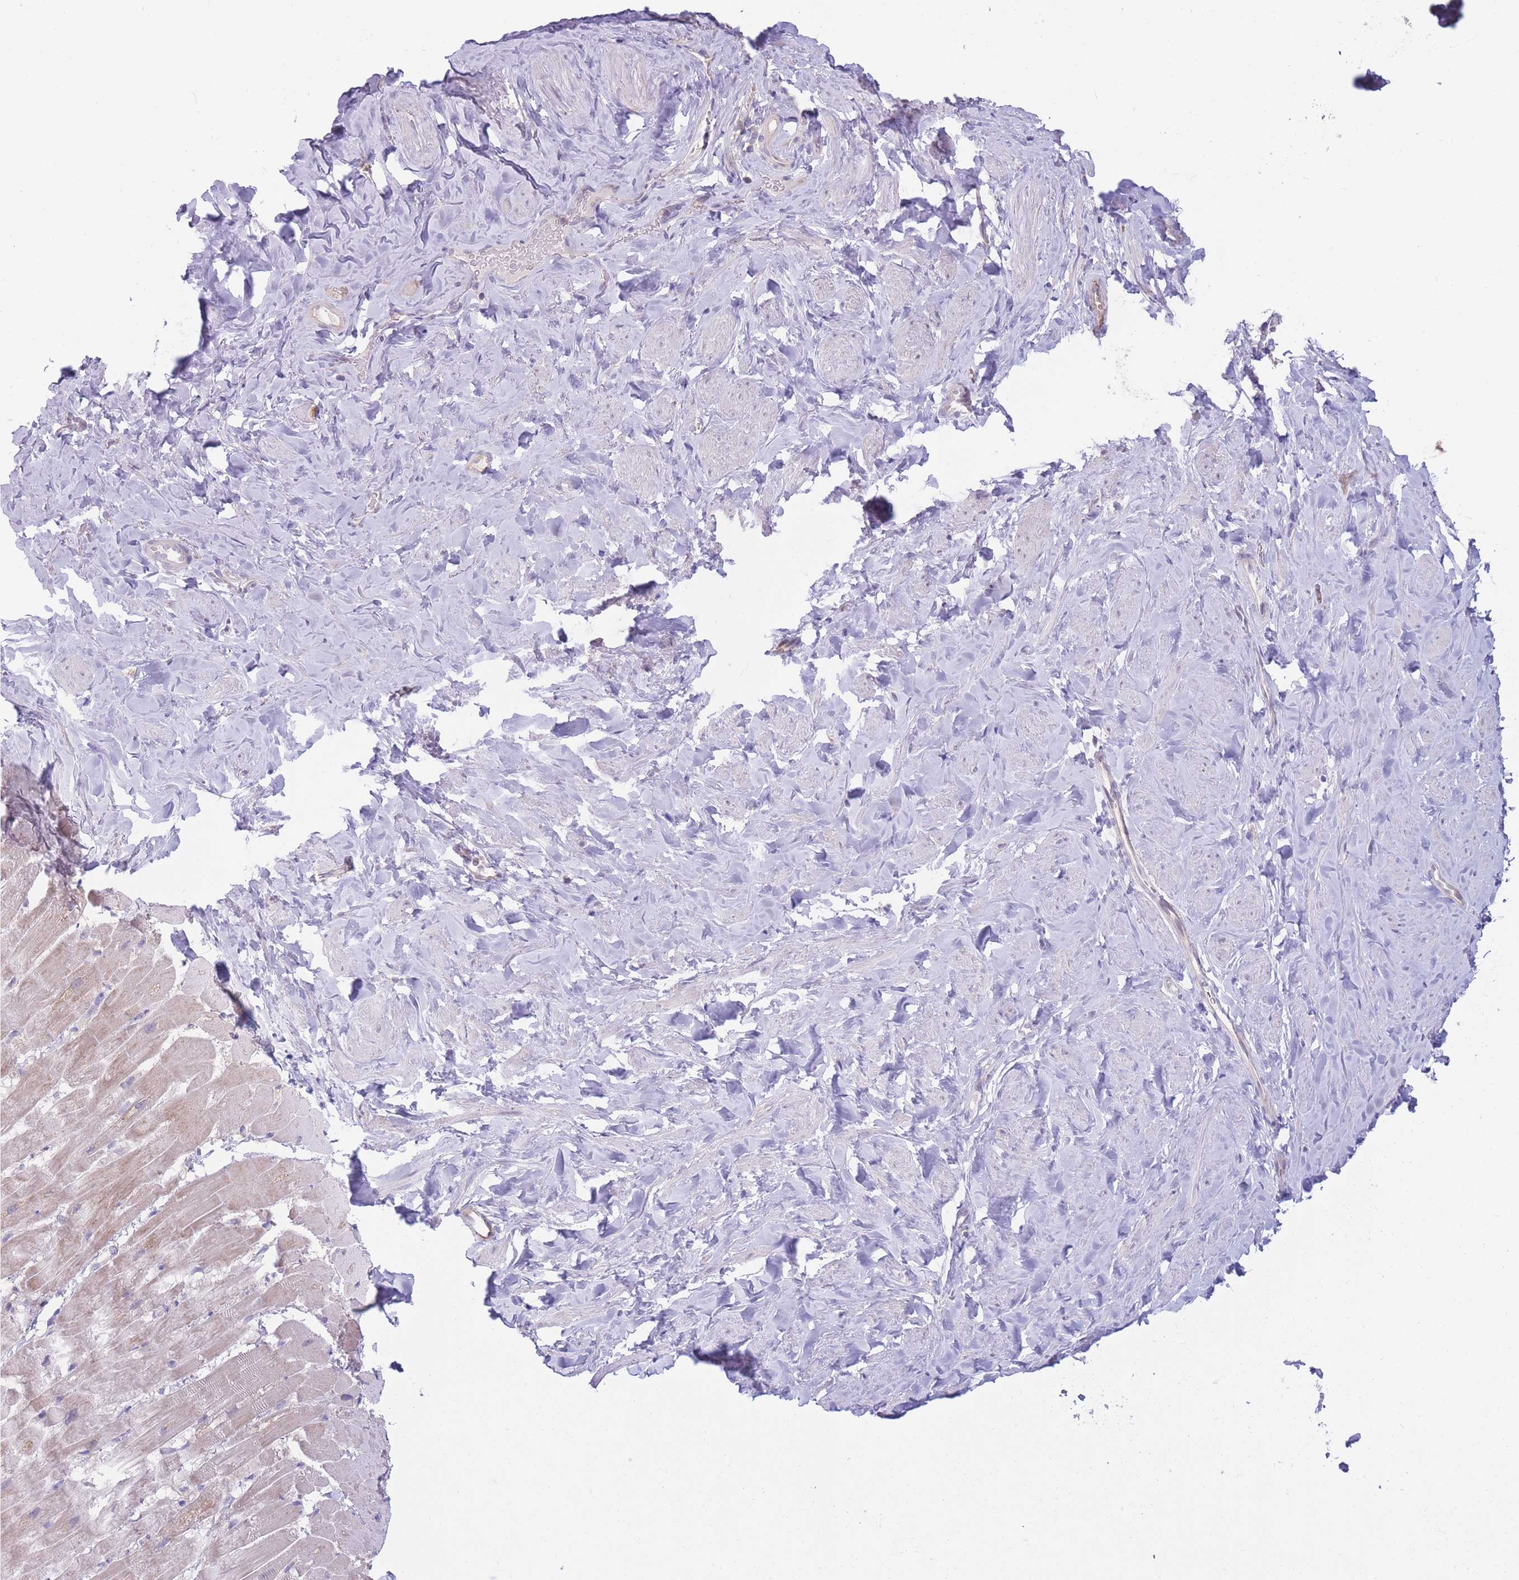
{"staining": {"intensity": "negative", "quantity": "none", "location": "none"}, "tissue": "smooth muscle", "cell_type": "Smooth muscle cells", "image_type": "normal", "snomed": [{"axis": "morphology", "description": "Normal tissue, NOS"}, {"axis": "topography", "description": "Smooth muscle"}, {"axis": "topography", "description": "Peripheral nerve tissue"}], "caption": "Smooth muscle cells are negative for brown protein staining in benign smooth muscle. (DAB immunohistochemistry, high magnification).", "gene": "CCT6A", "patient": {"sex": "male", "age": 69}}